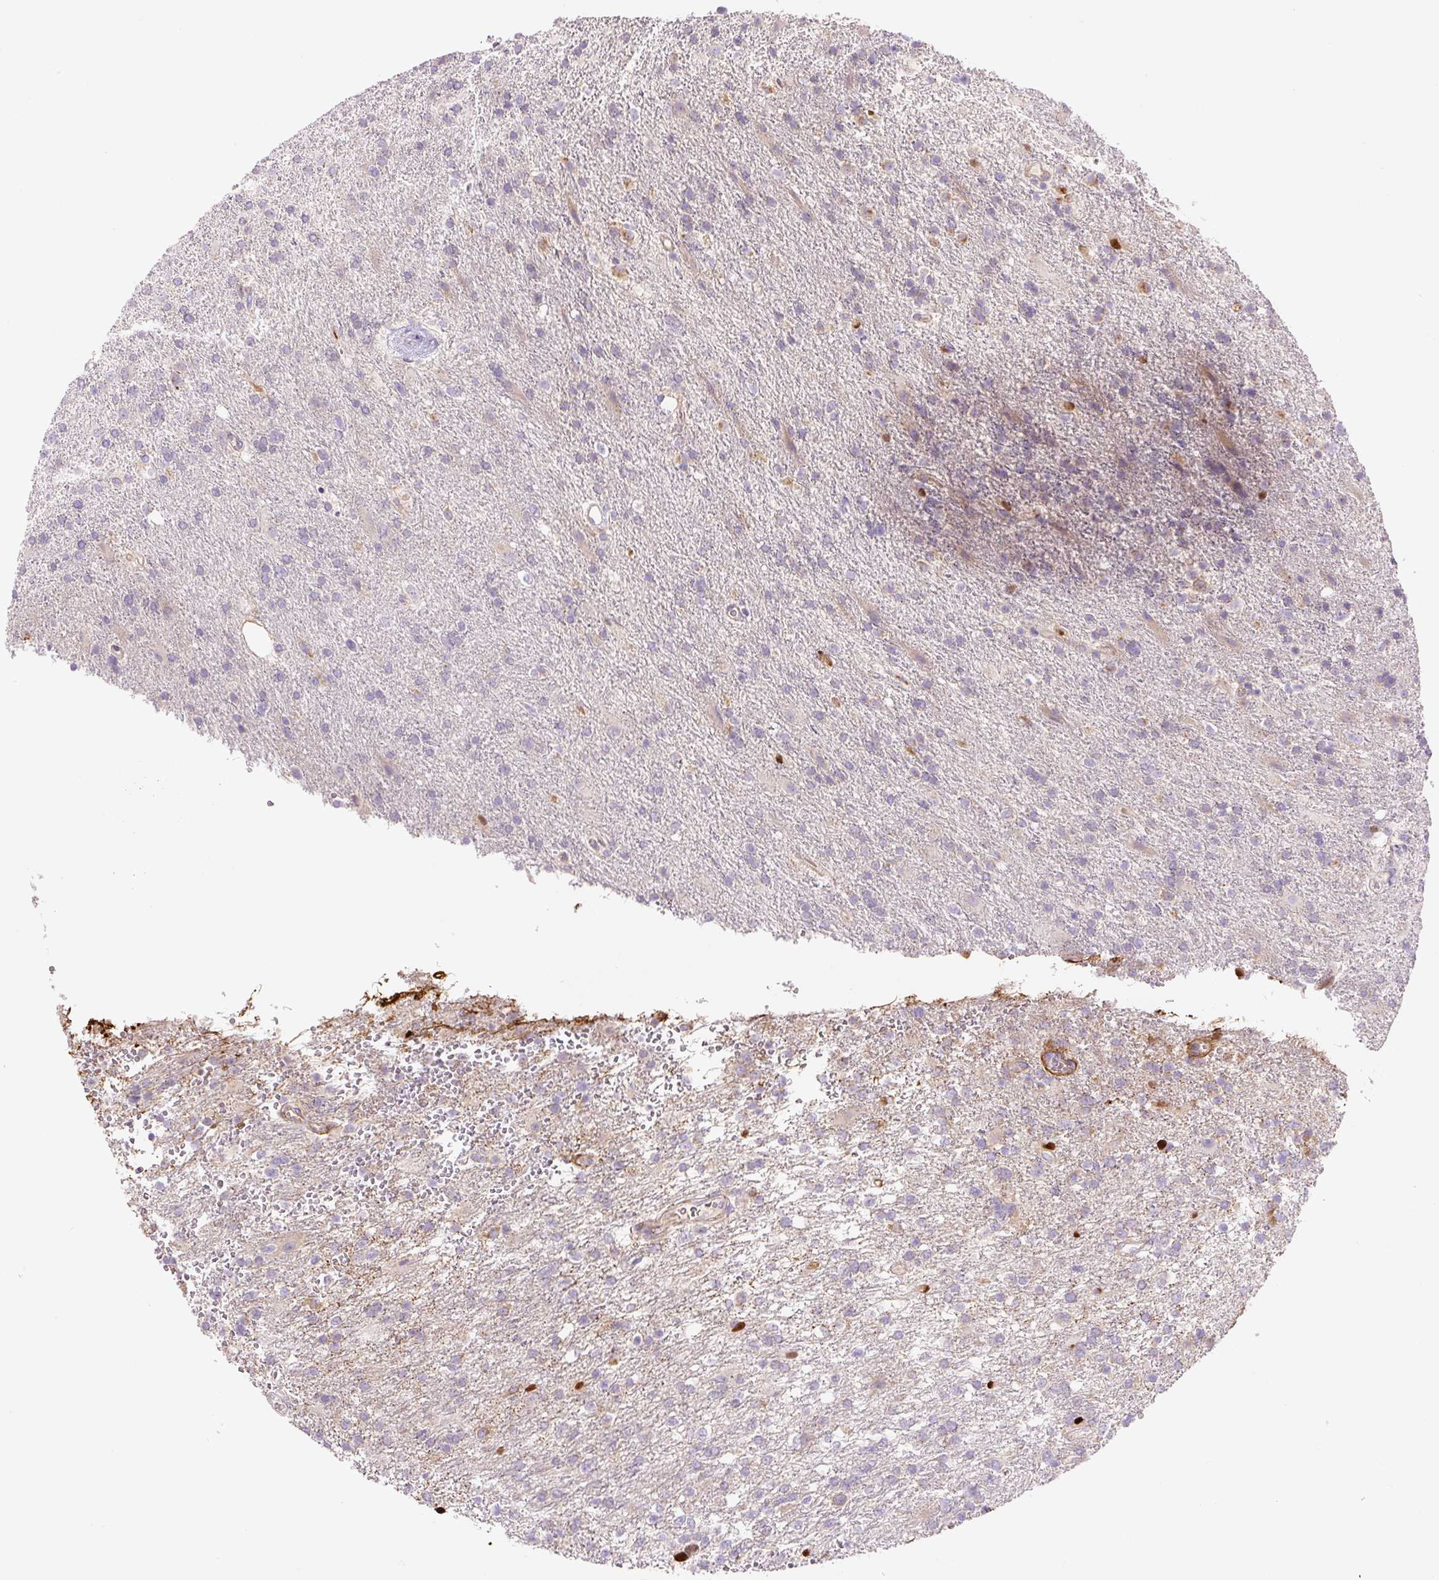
{"staining": {"intensity": "negative", "quantity": "none", "location": "none"}, "tissue": "glioma", "cell_type": "Tumor cells", "image_type": "cancer", "snomed": [{"axis": "morphology", "description": "Glioma, malignant, High grade"}, {"axis": "topography", "description": "Brain"}], "caption": "Glioma was stained to show a protein in brown. There is no significant positivity in tumor cells.", "gene": "CCNI2", "patient": {"sex": "male", "age": 56}}